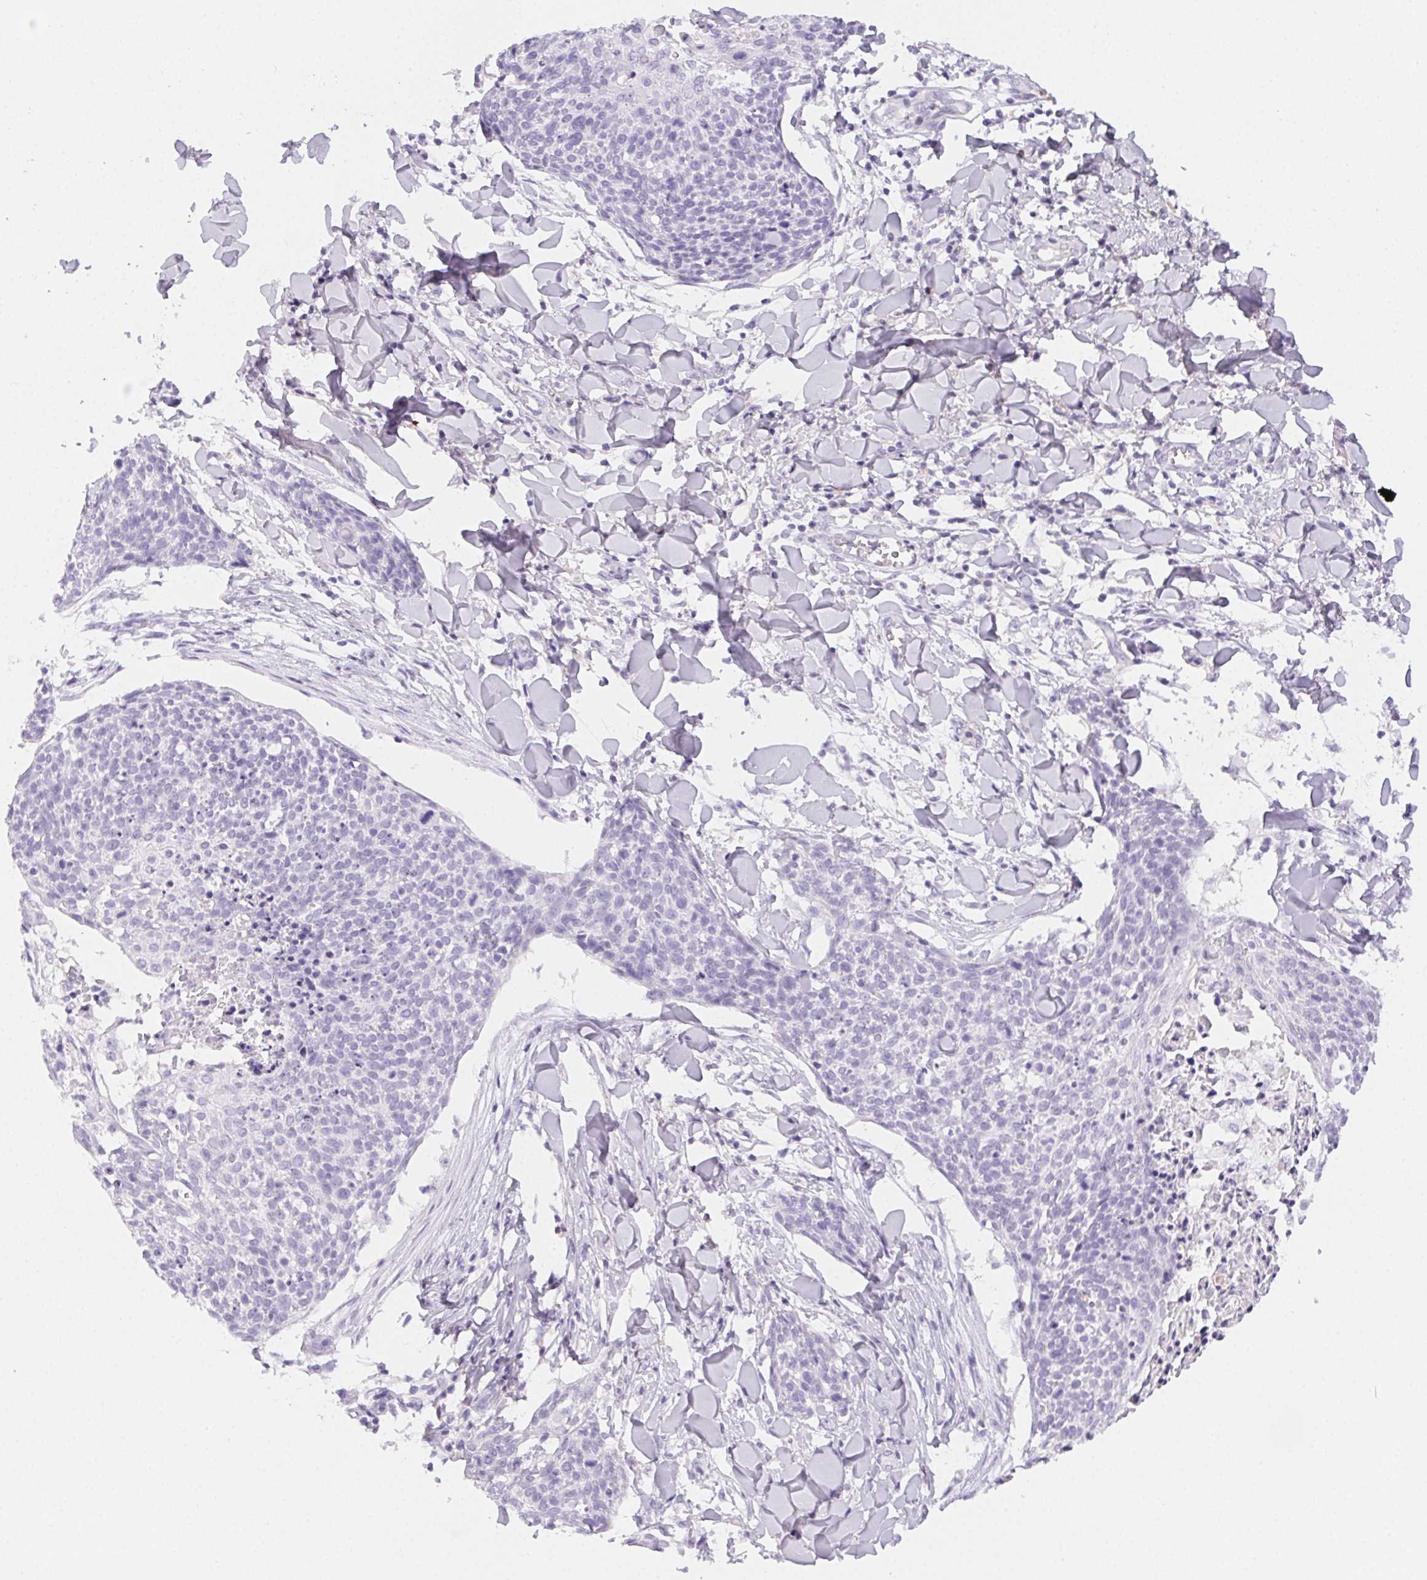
{"staining": {"intensity": "negative", "quantity": "none", "location": "none"}, "tissue": "skin cancer", "cell_type": "Tumor cells", "image_type": "cancer", "snomed": [{"axis": "morphology", "description": "Squamous cell carcinoma, NOS"}, {"axis": "topography", "description": "Skin"}, {"axis": "topography", "description": "Vulva"}], "caption": "A high-resolution histopathology image shows immunohistochemistry staining of skin cancer (squamous cell carcinoma), which reveals no significant positivity in tumor cells.", "gene": "PADI4", "patient": {"sex": "female", "age": 75}}